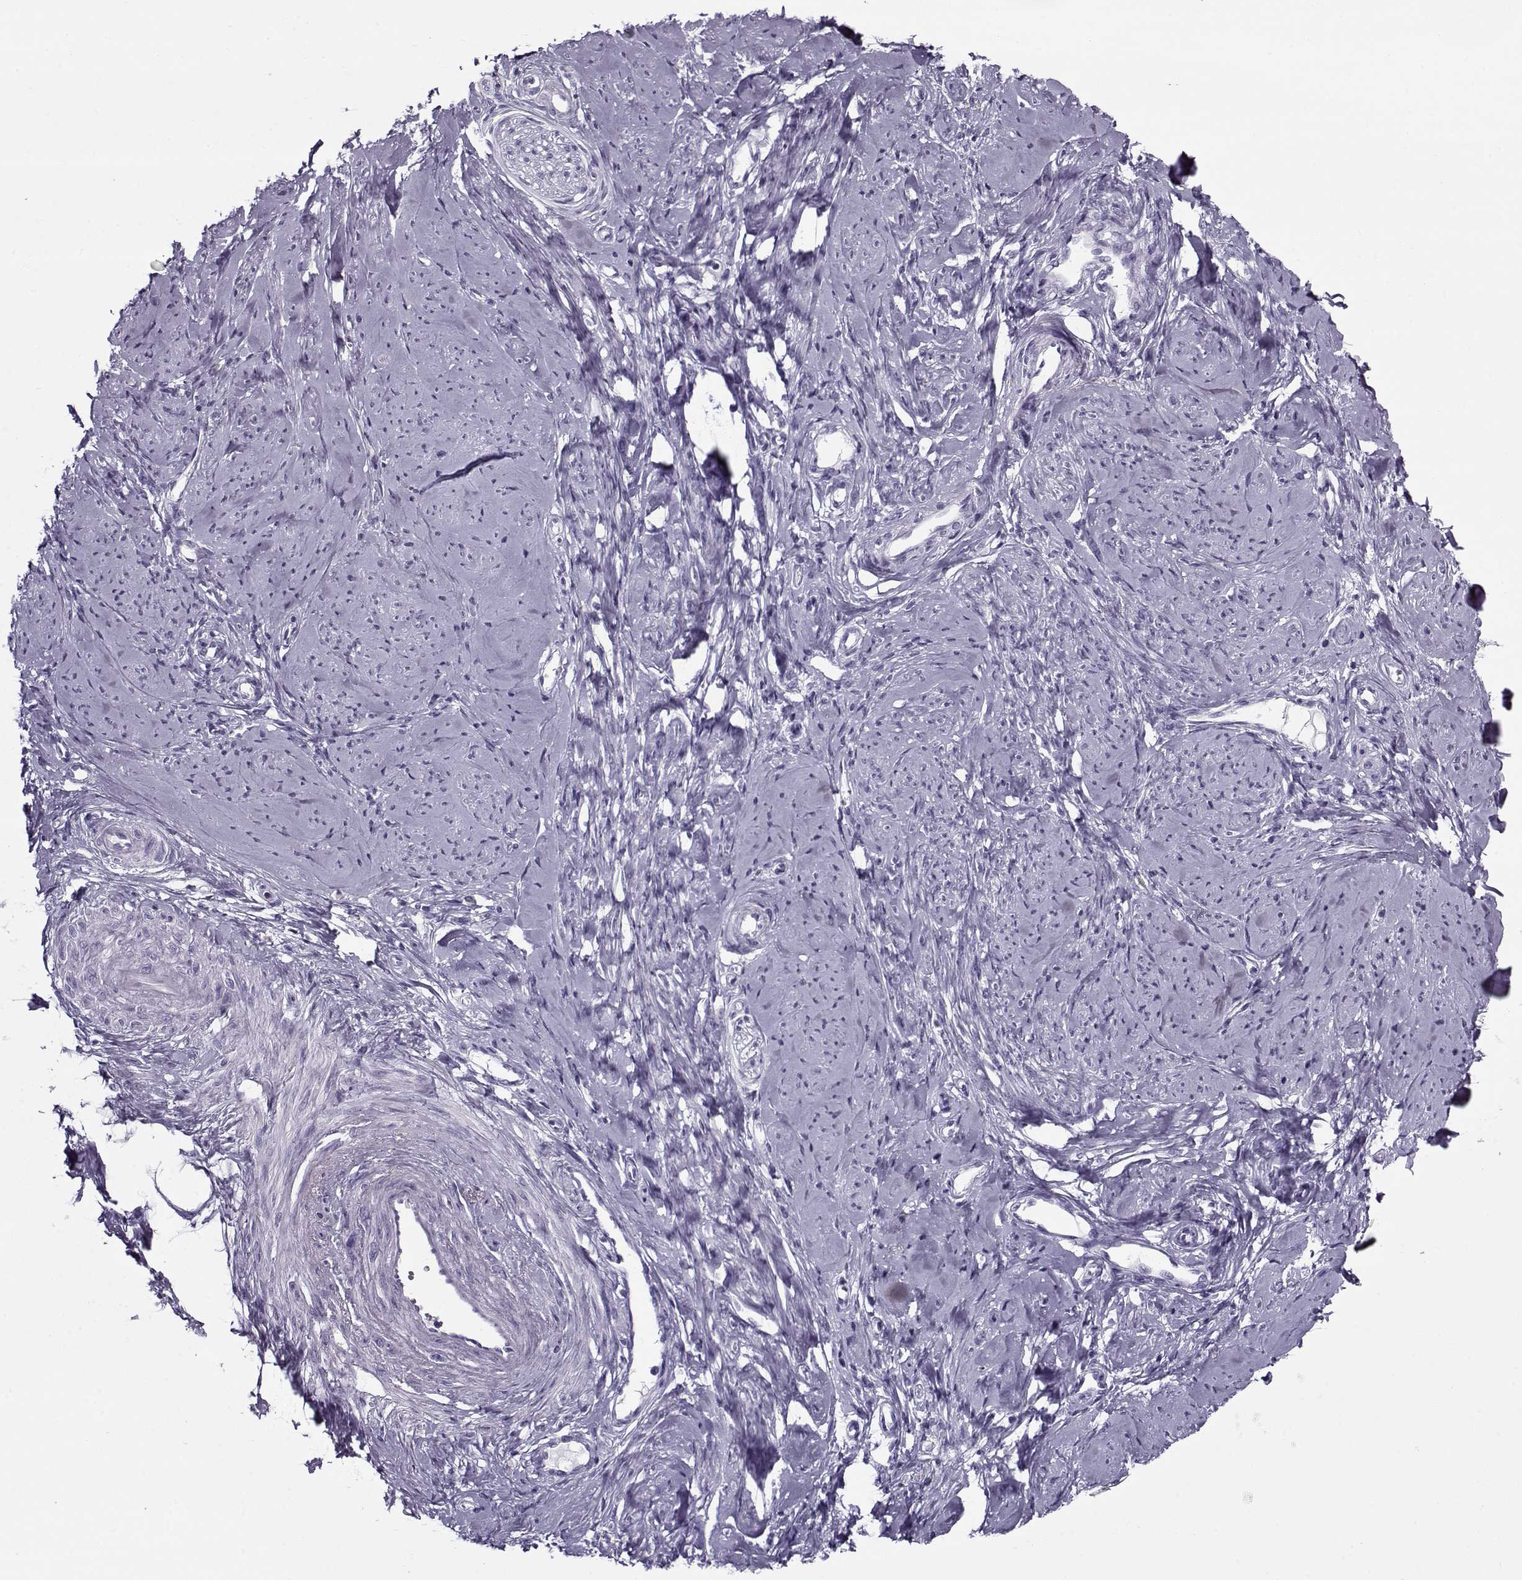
{"staining": {"intensity": "negative", "quantity": "none", "location": "none"}, "tissue": "smooth muscle", "cell_type": "Smooth muscle cells", "image_type": "normal", "snomed": [{"axis": "morphology", "description": "Normal tissue, NOS"}, {"axis": "topography", "description": "Smooth muscle"}], "caption": "Immunohistochemical staining of benign smooth muscle exhibits no significant staining in smooth muscle cells.", "gene": "GAGE10", "patient": {"sex": "female", "age": 48}}